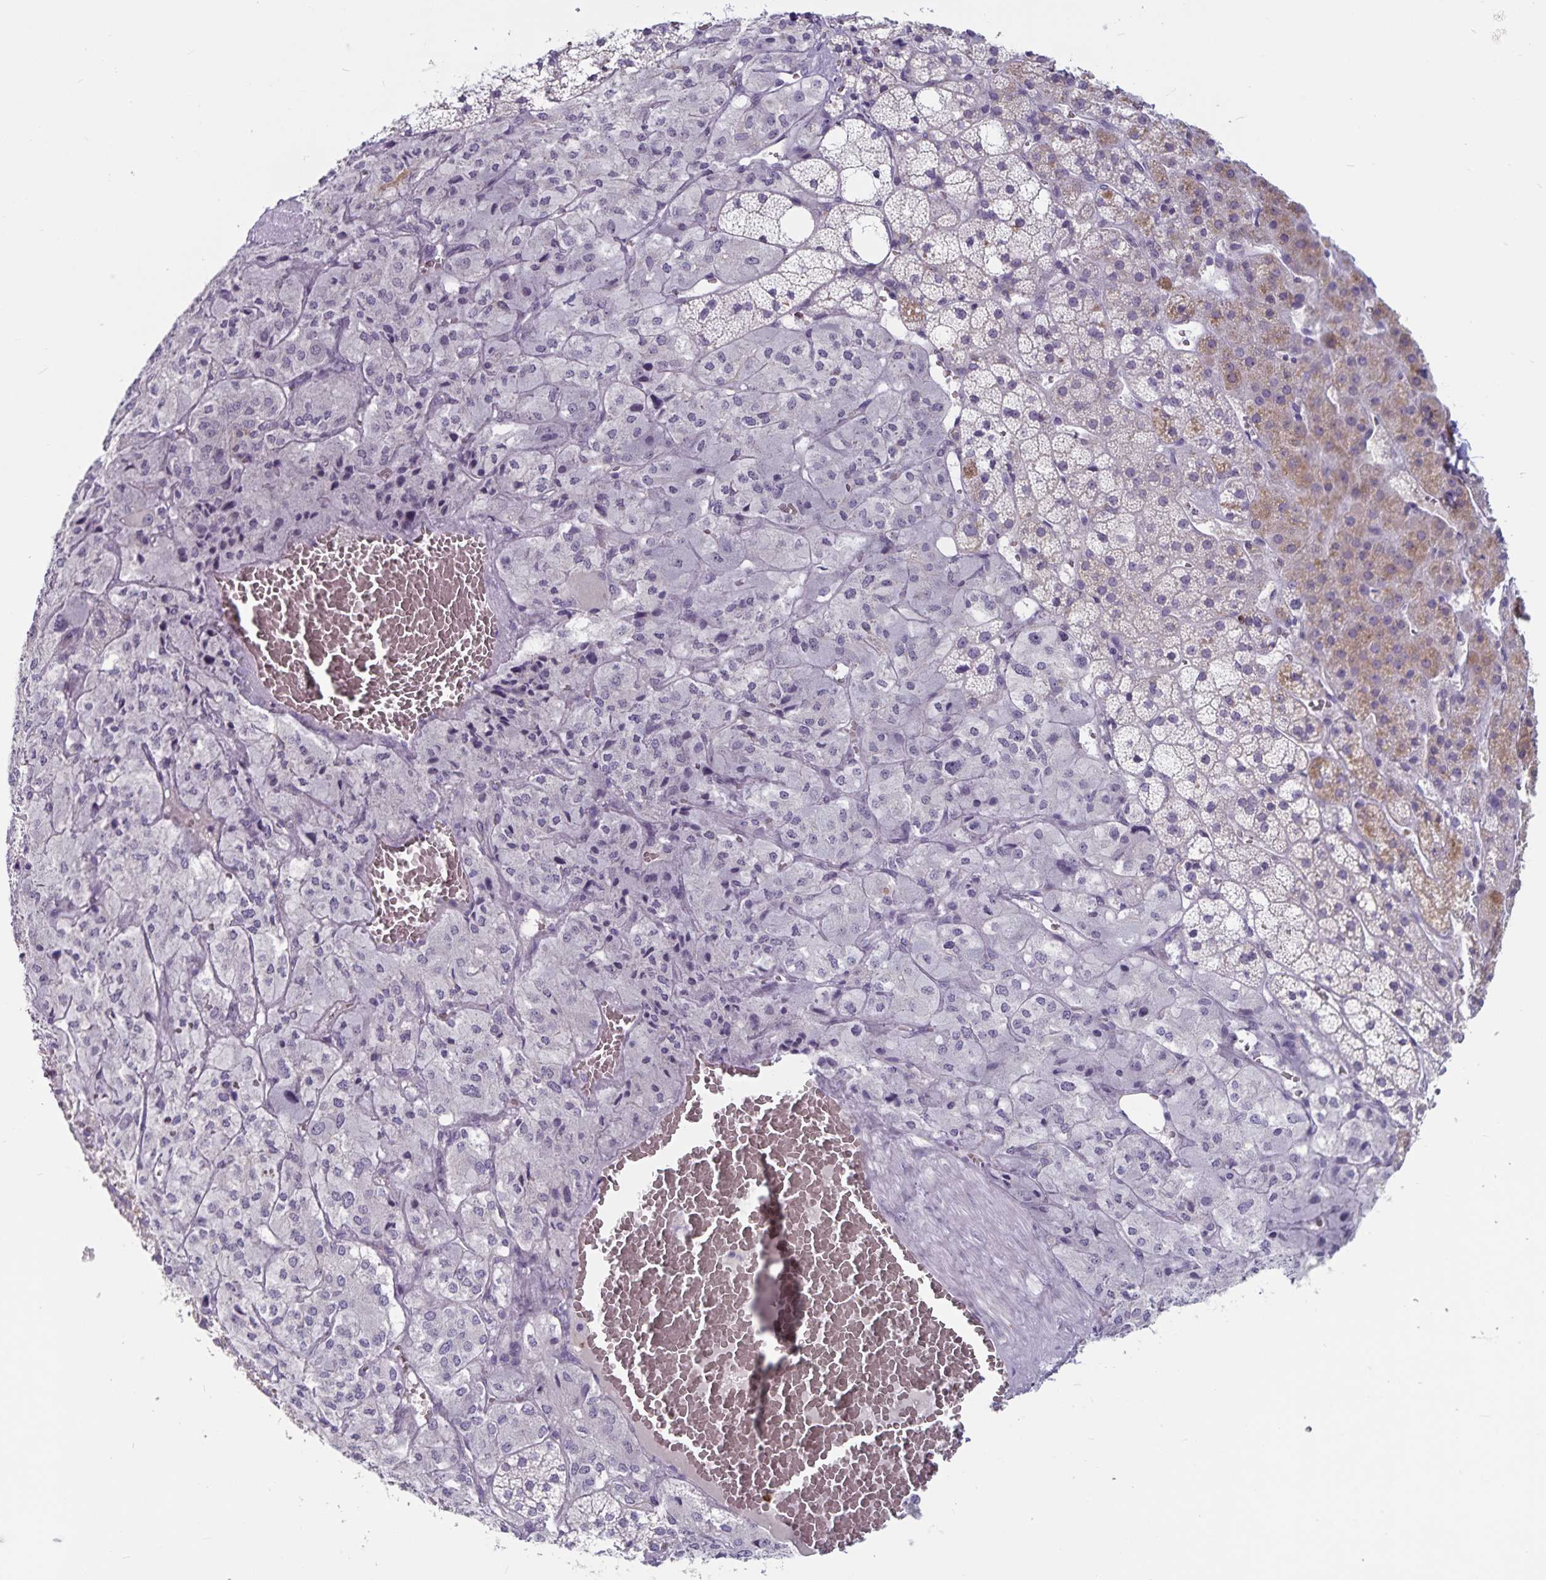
{"staining": {"intensity": "weak", "quantity": "25%-75%", "location": "cytoplasmic/membranous"}, "tissue": "adrenal gland", "cell_type": "Glandular cells", "image_type": "normal", "snomed": [{"axis": "morphology", "description": "Normal tissue, NOS"}, {"axis": "topography", "description": "Adrenal gland"}], "caption": "This is a micrograph of immunohistochemistry (IHC) staining of benign adrenal gland, which shows weak expression in the cytoplasmic/membranous of glandular cells.", "gene": "GNLY", "patient": {"sex": "male", "age": 53}}